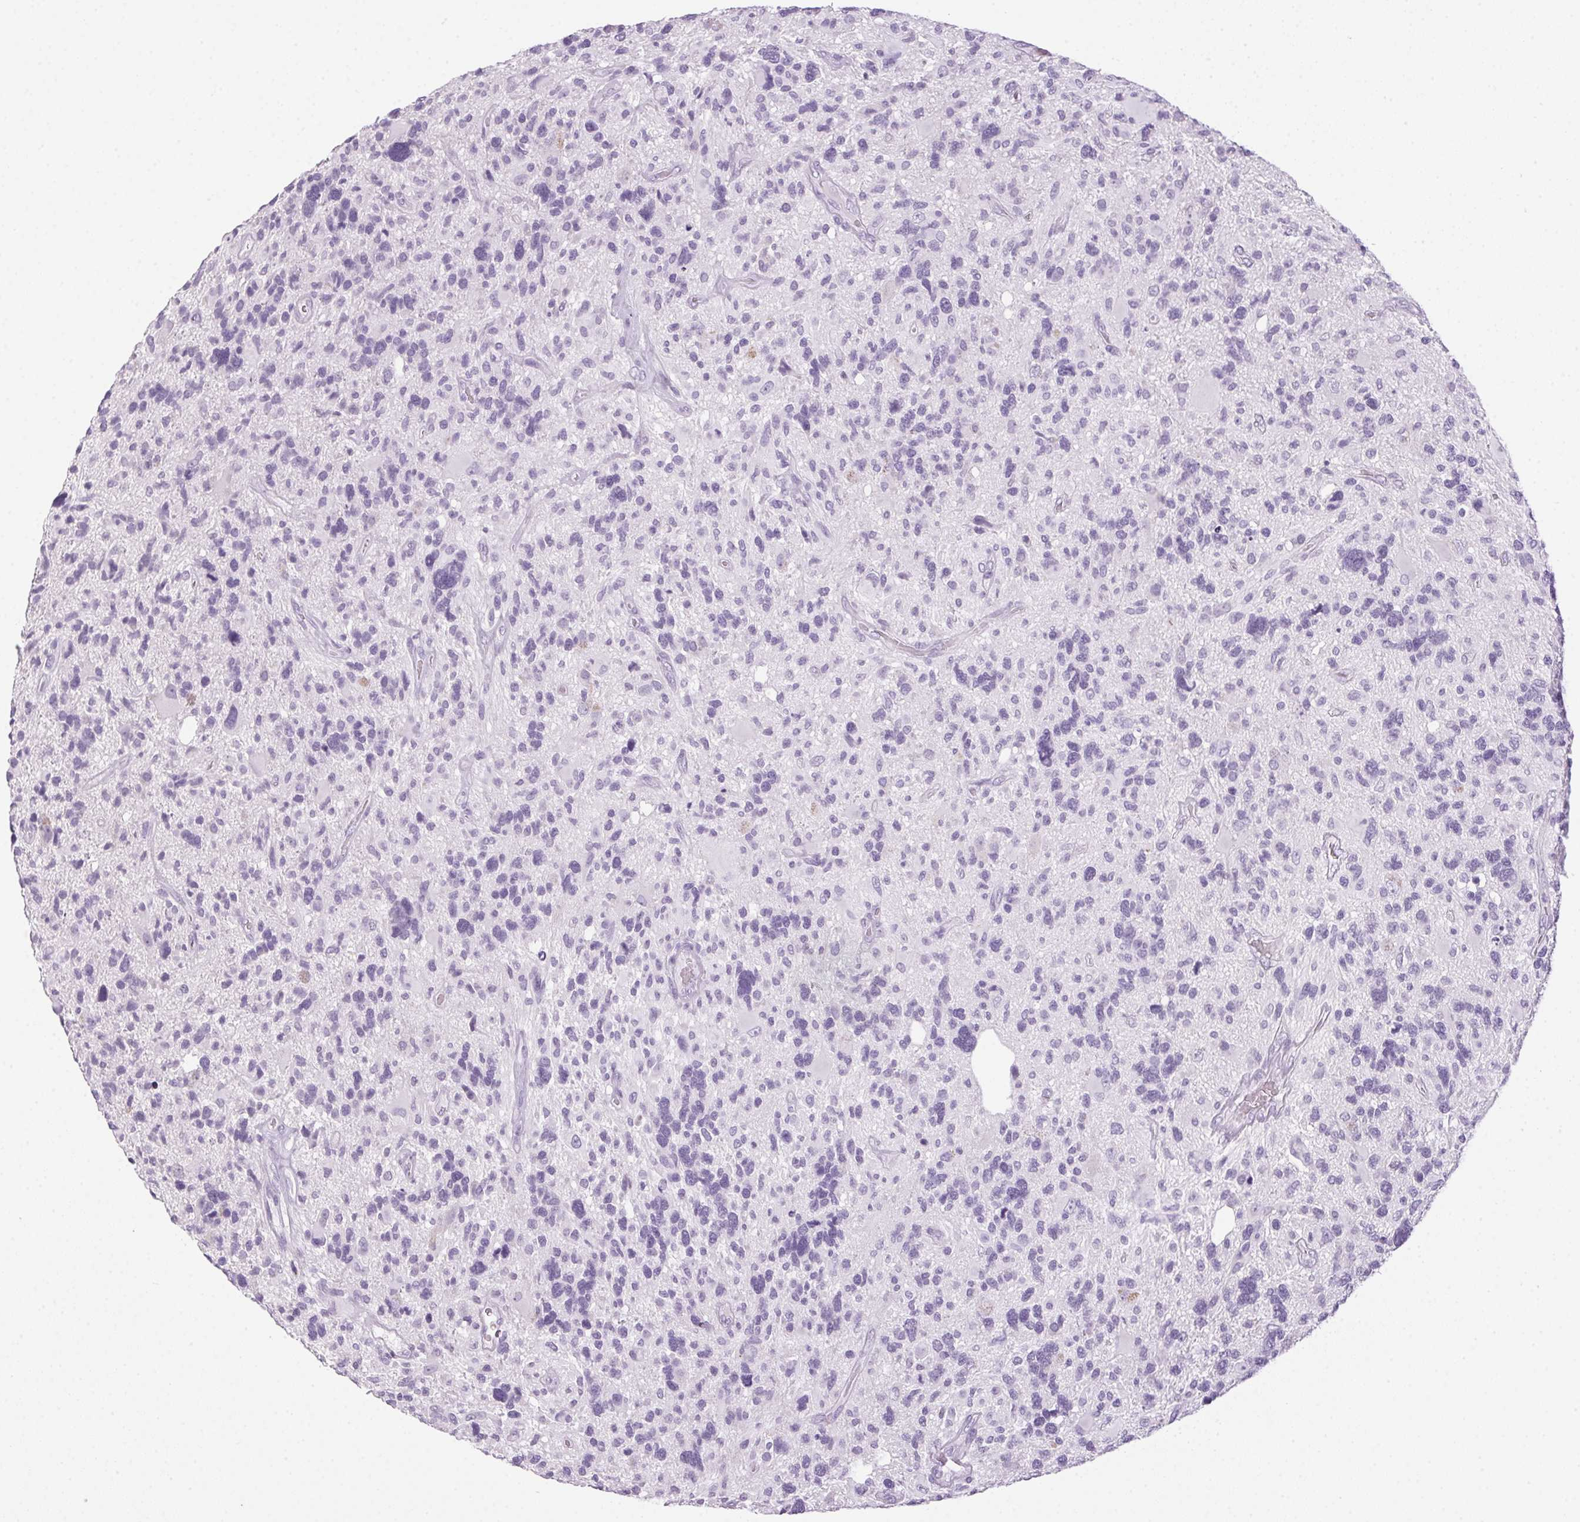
{"staining": {"intensity": "negative", "quantity": "none", "location": "none"}, "tissue": "glioma", "cell_type": "Tumor cells", "image_type": "cancer", "snomed": [{"axis": "morphology", "description": "Glioma, malignant, High grade"}, {"axis": "topography", "description": "Brain"}], "caption": "Glioma was stained to show a protein in brown. There is no significant expression in tumor cells. (Stains: DAB immunohistochemistry with hematoxylin counter stain, Microscopy: brightfield microscopy at high magnification).", "gene": "POPDC2", "patient": {"sex": "male", "age": 49}}